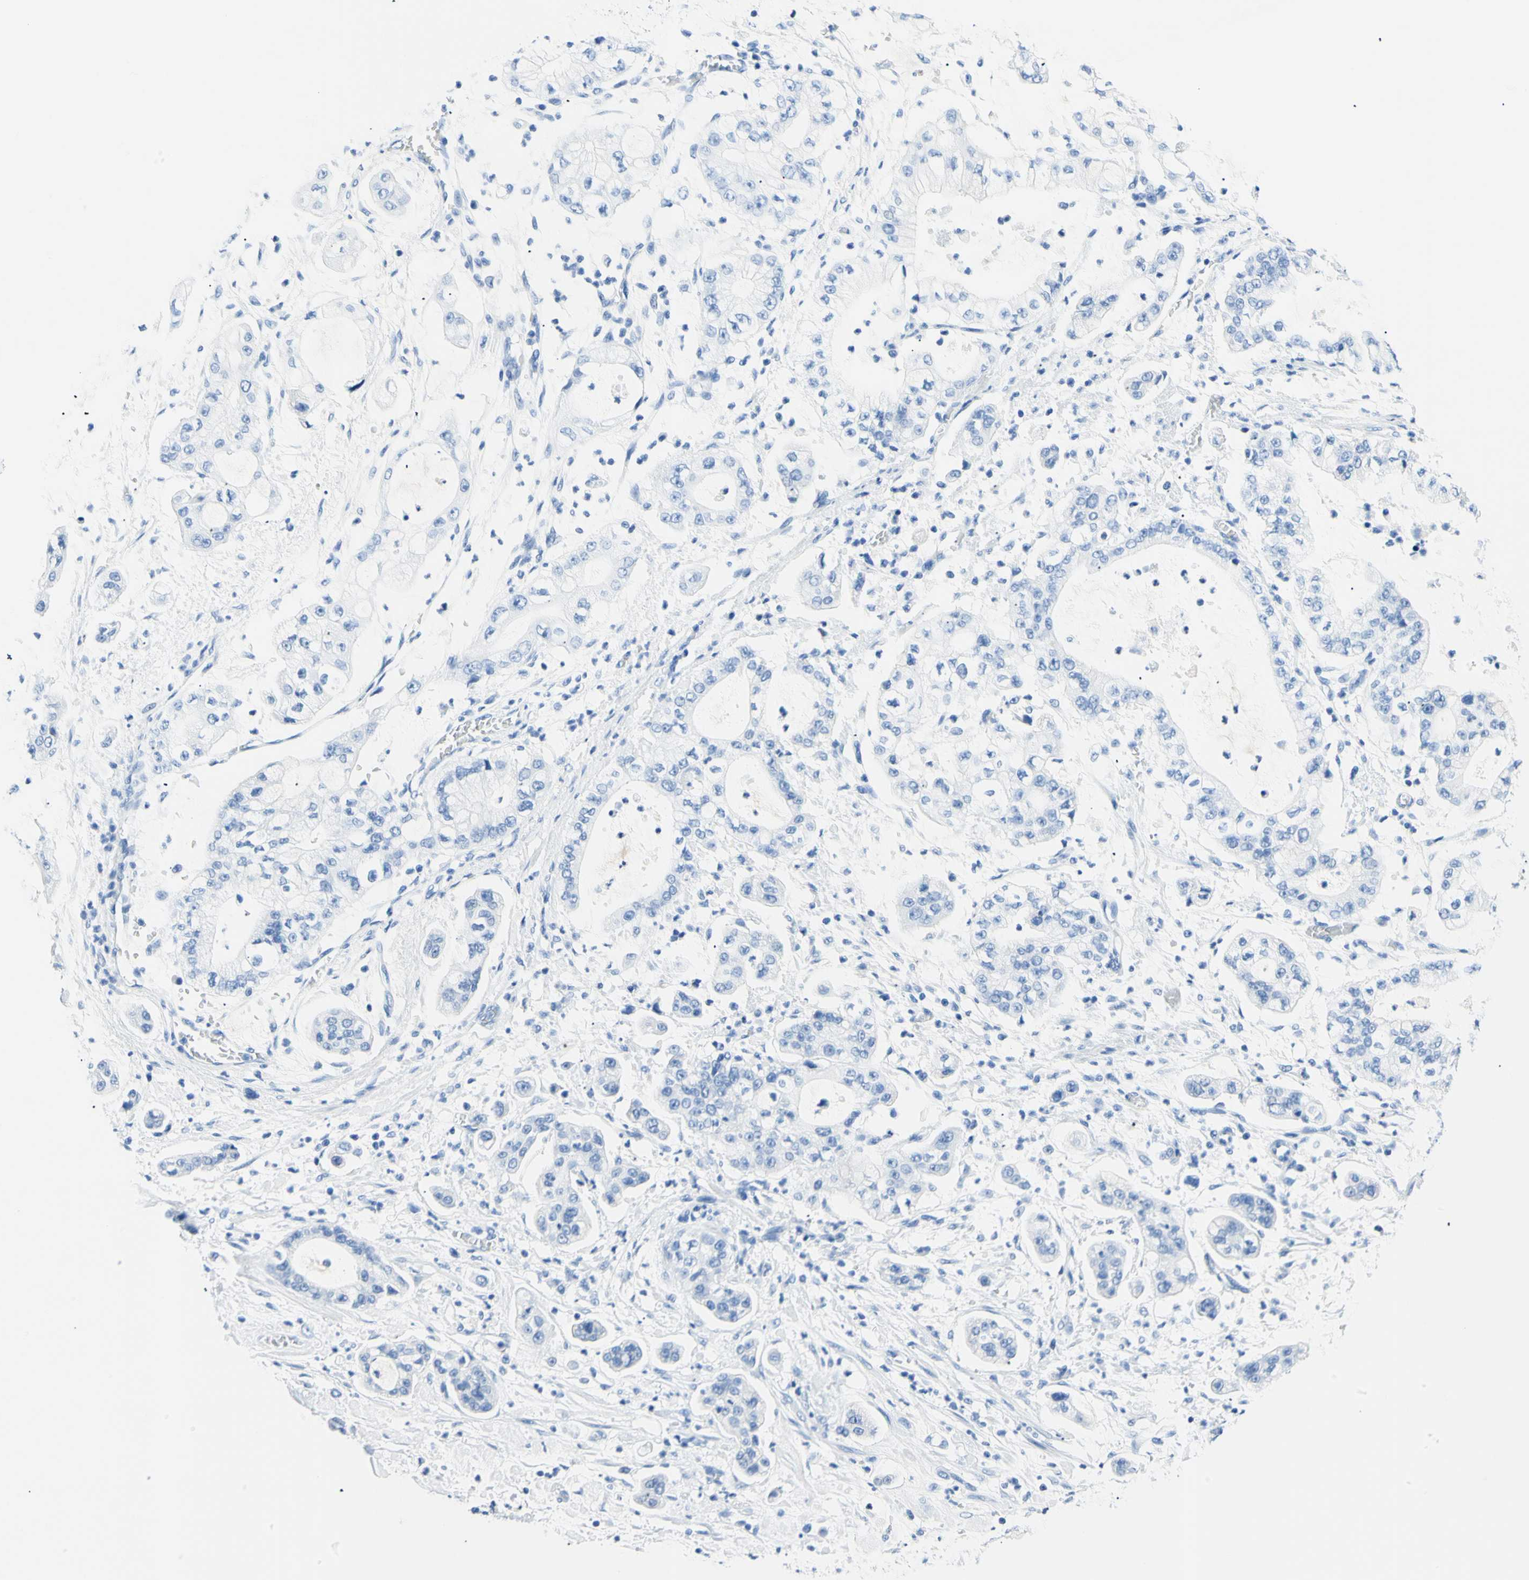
{"staining": {"intensity": "negative", "quantity": "none", "location": "none"}, "tissue": "stomach cancer", "cell_type": "Tumor cells", "image_type": "cancer", "snomed": [{"axis": "morphology", "description": "Adenocarcinoma, NOS"}, {"axis": "topography", "description": "Stomach"}], "caption": "The image exhibits no significant staining in tumor cells of stomach cancer (adenocarcinoma).", "gene": "MYH2", "patient": {"sex": "male", "age": 76}}